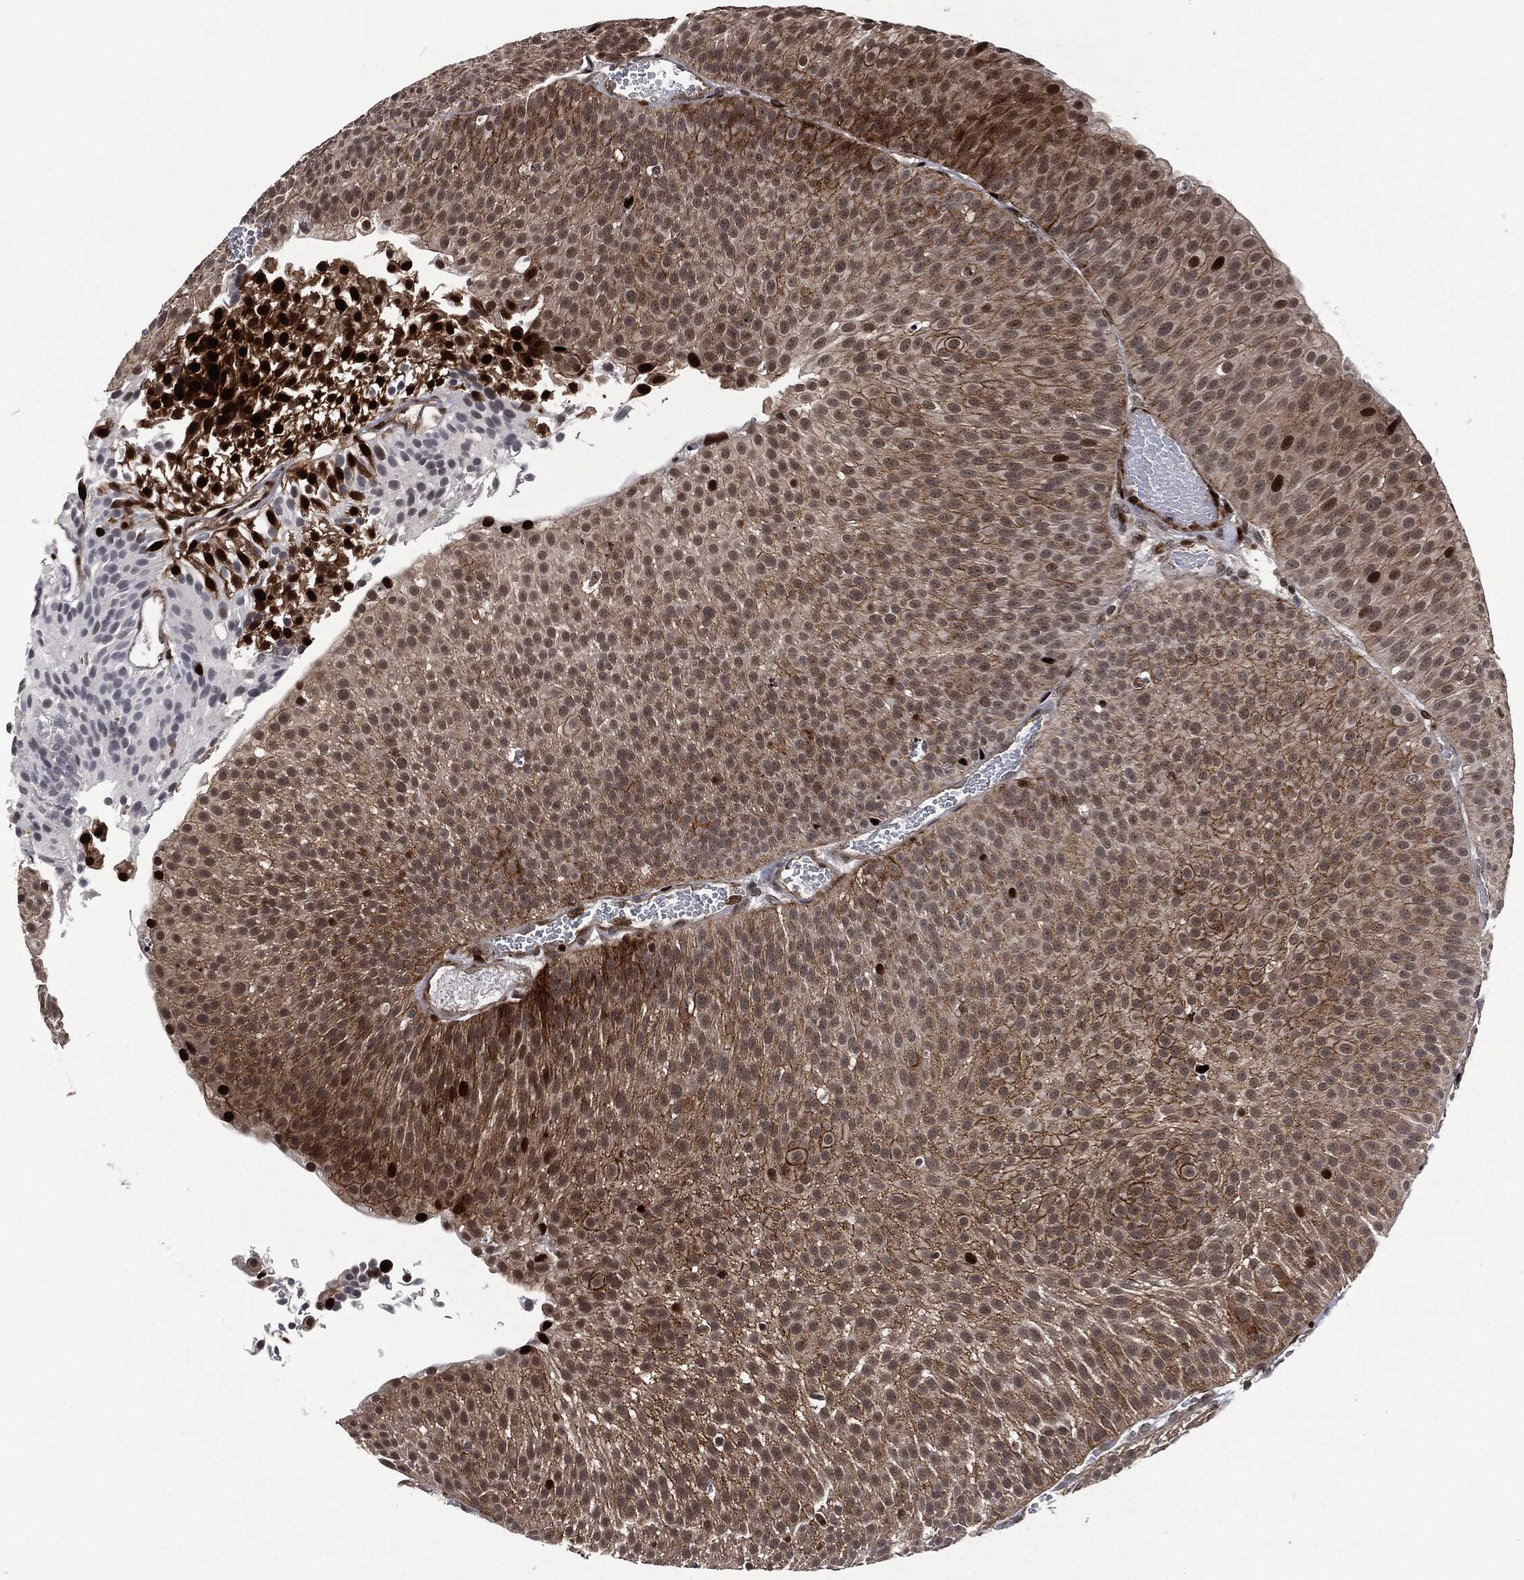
{"staining": {"intensity": "moderate", "quantity": "<25%", "location": "cytoplasmic/membranous,nuclear"}, "tissue": "urothelial cancer", "cell_type": "Tumor cells", "image_type": "cancer", "snomed": [{"axis": "morphology", "description": "Urothelial carcinoma, Low grade"}, {"axis": "topography", "description": "Urinary bladder"}], "caption": "A brown stain highlights moderate cytoplasmic/membranous and nuclear positivity of a protein in urothelial carcinoma (low-grade) tumor cells.", "gene": "EGFR", "patient": {"sex": "male", "age": 65}}